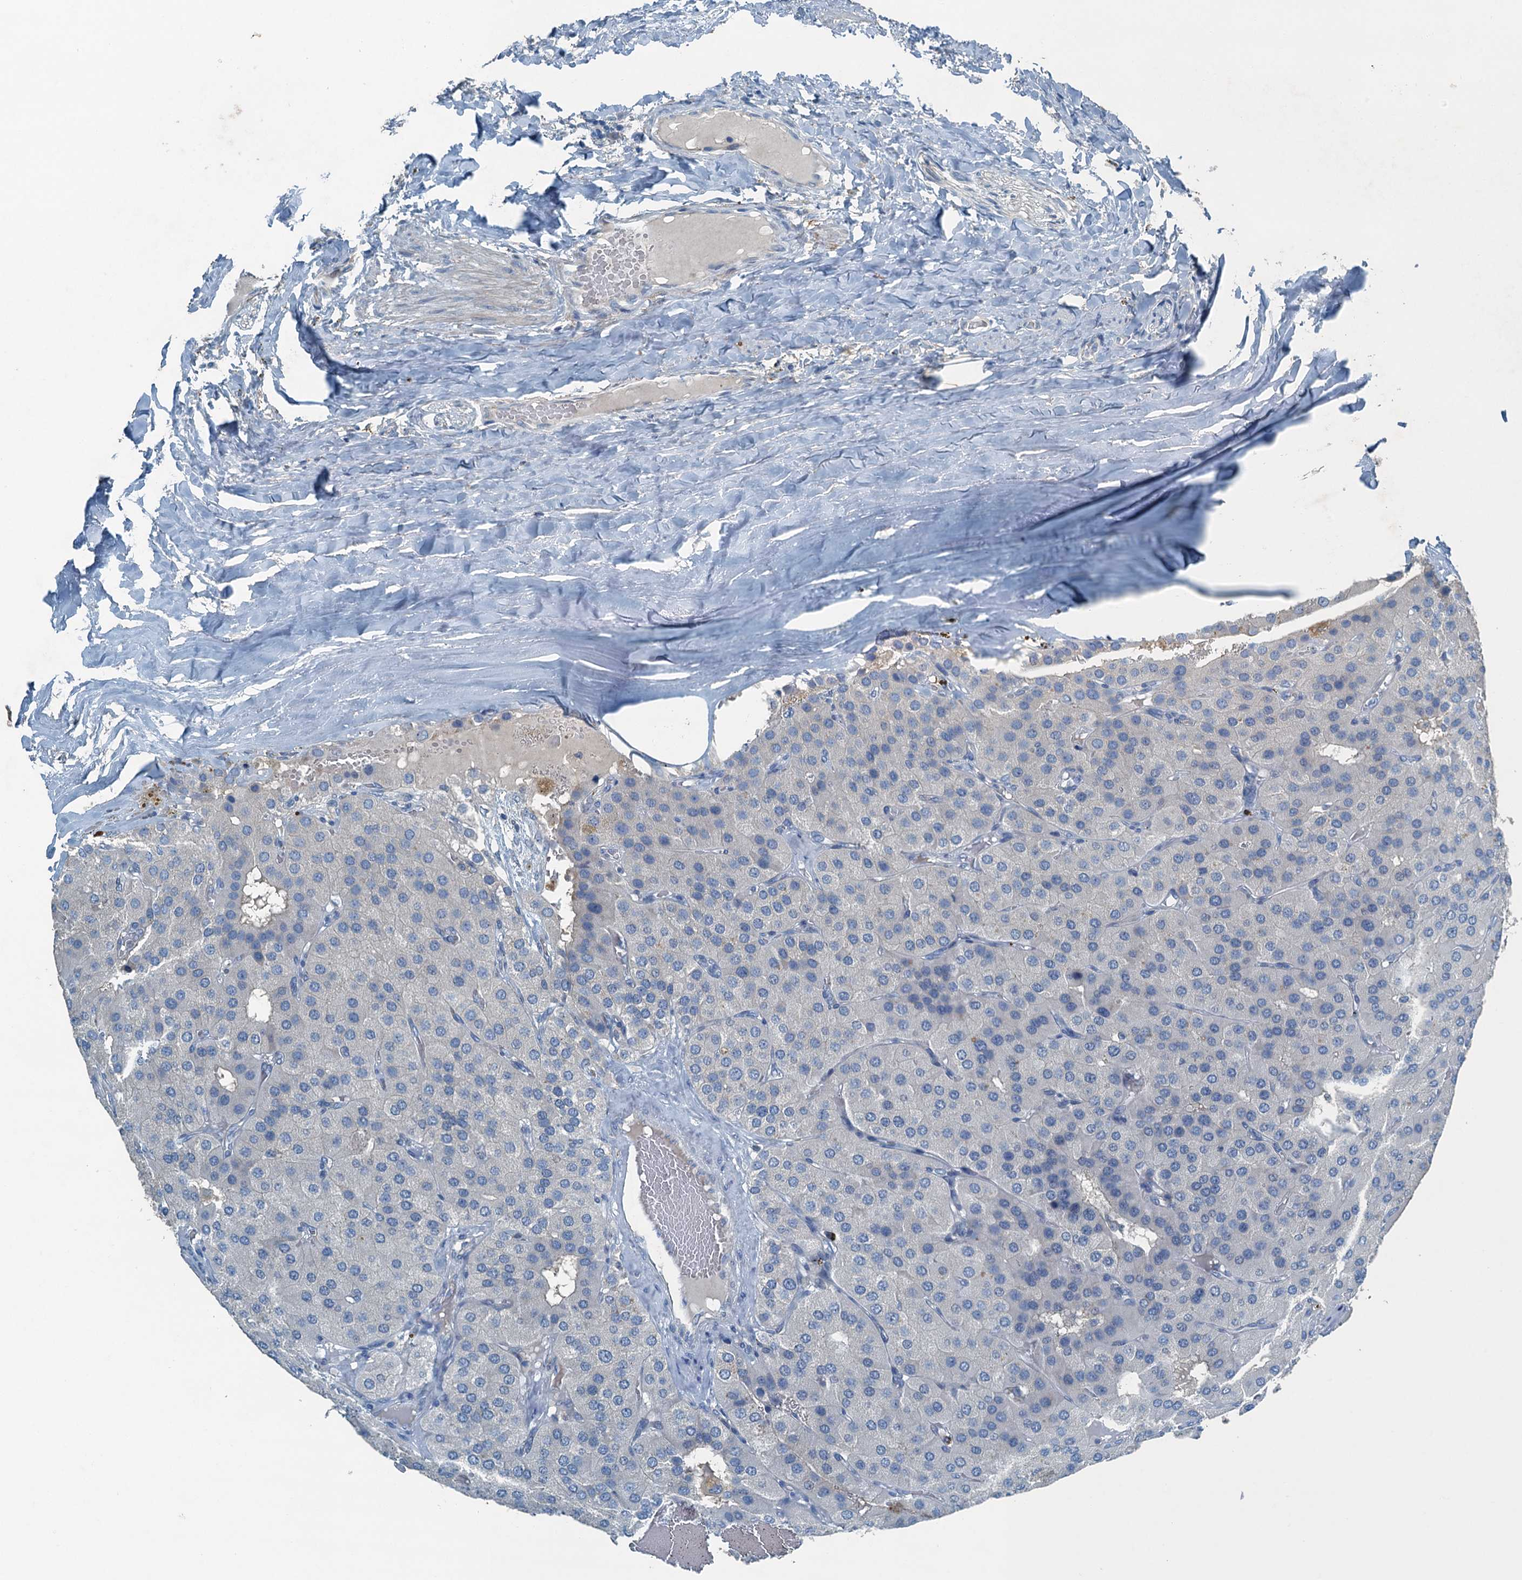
{"staining": {"intensity": "negative", "quantity": "none", "location": "none"}, "tissue": "parathyroid gland", "cell_type": "Glandular cells", "image_type": "normal", "snomed": [{"axis": "morphology", "description": "Normal tissue, NOS"}, {"axis": "morphology", "description": "Adenoma, NOS"}, {"axis": "topography", "description": "Parathyroid gland"}], "caption": "The IHC micrograph has no significant expression in glandular cells of parathyroid gland.", "gene": "CBLIF", "patient": {"sex": "female", "age": 86}}